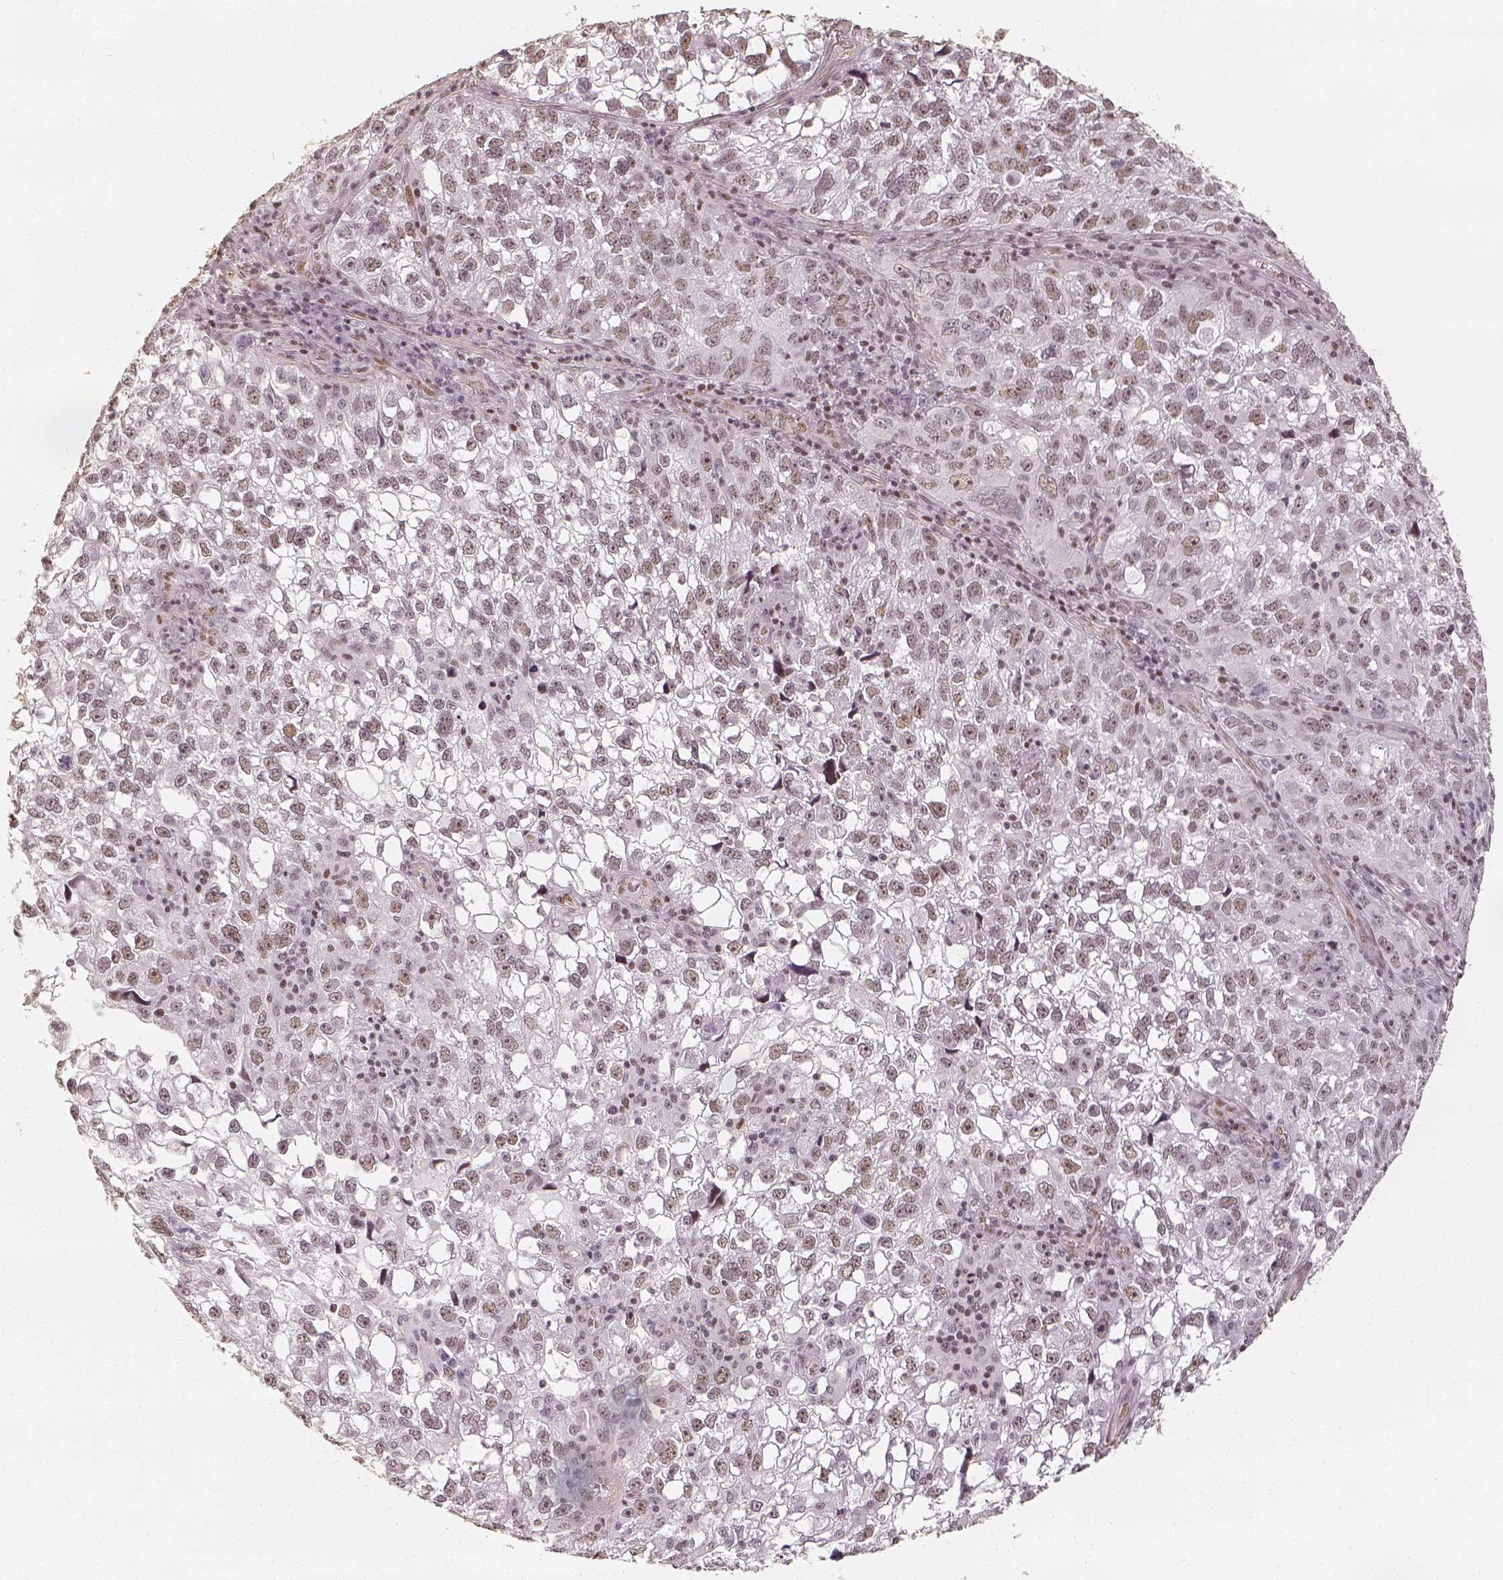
{"staining": {"intensity": "weak", "quantity": ">75%", "location": "nuclear"}, "tissue": "cervical cancer", "cell_type": "Tumor cells", "image_type": "cancer", "snomed": [{"axis": "morphology", "description": "Squamous cell carcinoma, NOS"}, {"axis": "topography", "description": "Cervix"}], "caption": "Immunohistochemical staining of human cervical squamous cell carcinoma demonstrates low levels of weak nuclear positivity in approximately >75% of tumor cells.", "gene": "HDAC1", "patient": {"sex": "female", "age": 55}}